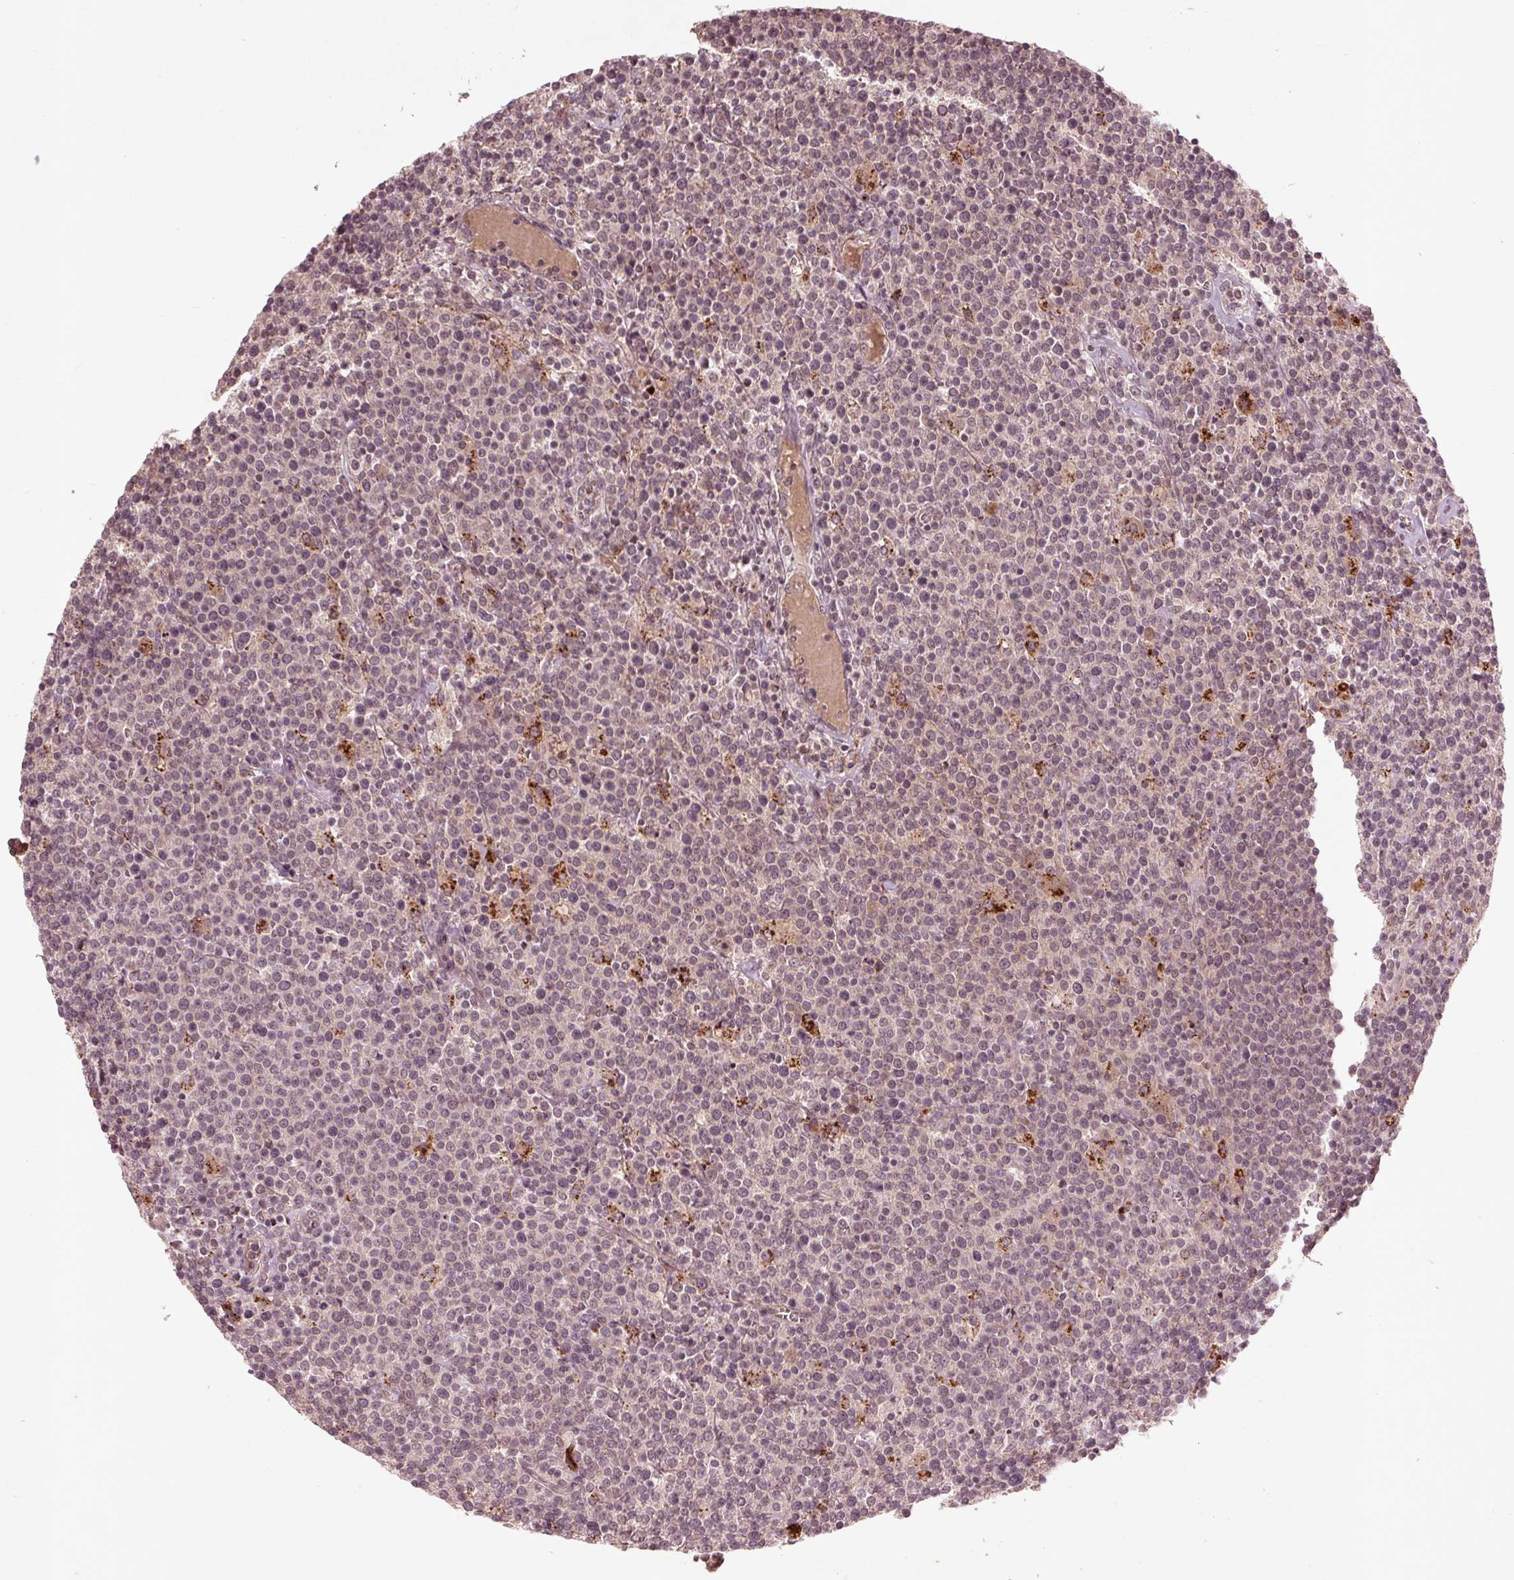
{"staining": {"intensity": "negative", "quantity": "none", "location": "none"}, "tissue": "lymphoma", "cell_type": "Tumor cells", "image_type": "cancer", "snomed": [{"axis": "morphology", "description": "Malignant lymphoma, non-Hodgkin's type, High grade"}, {"axis": "topography", "description": "Lymph node"}], "caption": "Immunohistochemistry histopathology image of malignant lymphoma, non-Hodgkin's type (high-grade) stained for a protein (brown), which displays no positivity in tumor cells. (Stains: DAB immunohistochemistry (IHC) with hematoxylin counter stain, Microscopy: brightfield microscopy at high magnification).", "gene": "CDKL4", "patient": {"sex": "male", "age": 61}}